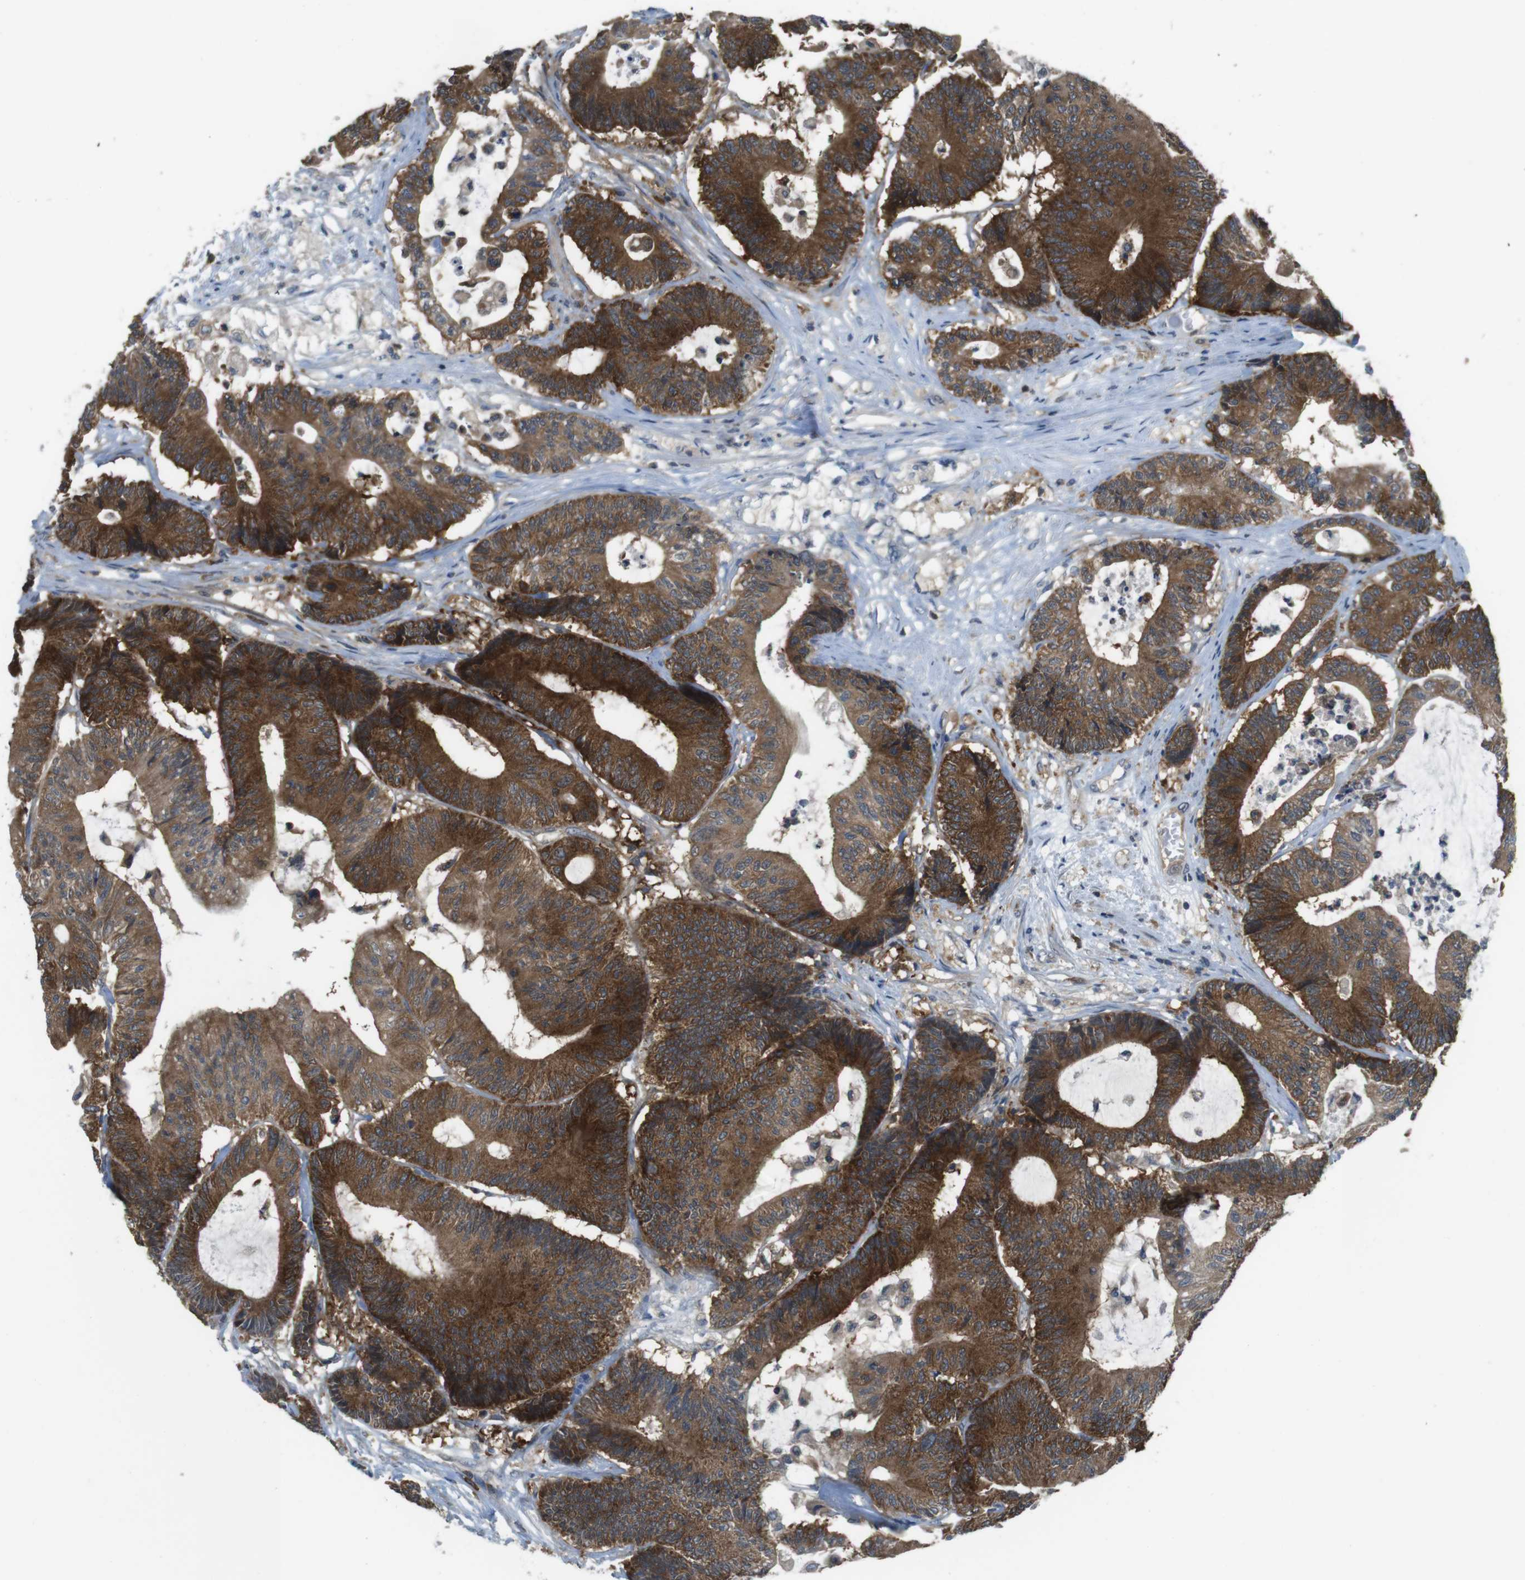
{"staining": {"intensity": "strong", "quantity": ">75%", "location": "cytoplasmic/membranous"}, "tissue": "colorectal cancer", "cell_type": "Tumor cells", "image_type": "cancer", "snomed": [{"axis": "morphology", "description": "Adenocarcinoma, NOS"}, {"axis": "topography", "description": "Colon"}], "caption": "A photomicrograph of colorectal cancer (adenocarcinoma) stained for a protein reveals strong cytoplasmic/membranous brown staining in tumor cells. (DAB IHC with brightfield microscopy, high magnification).", "gene": "MTHFD1", "patient": {"sex": "female", "age": 84}}